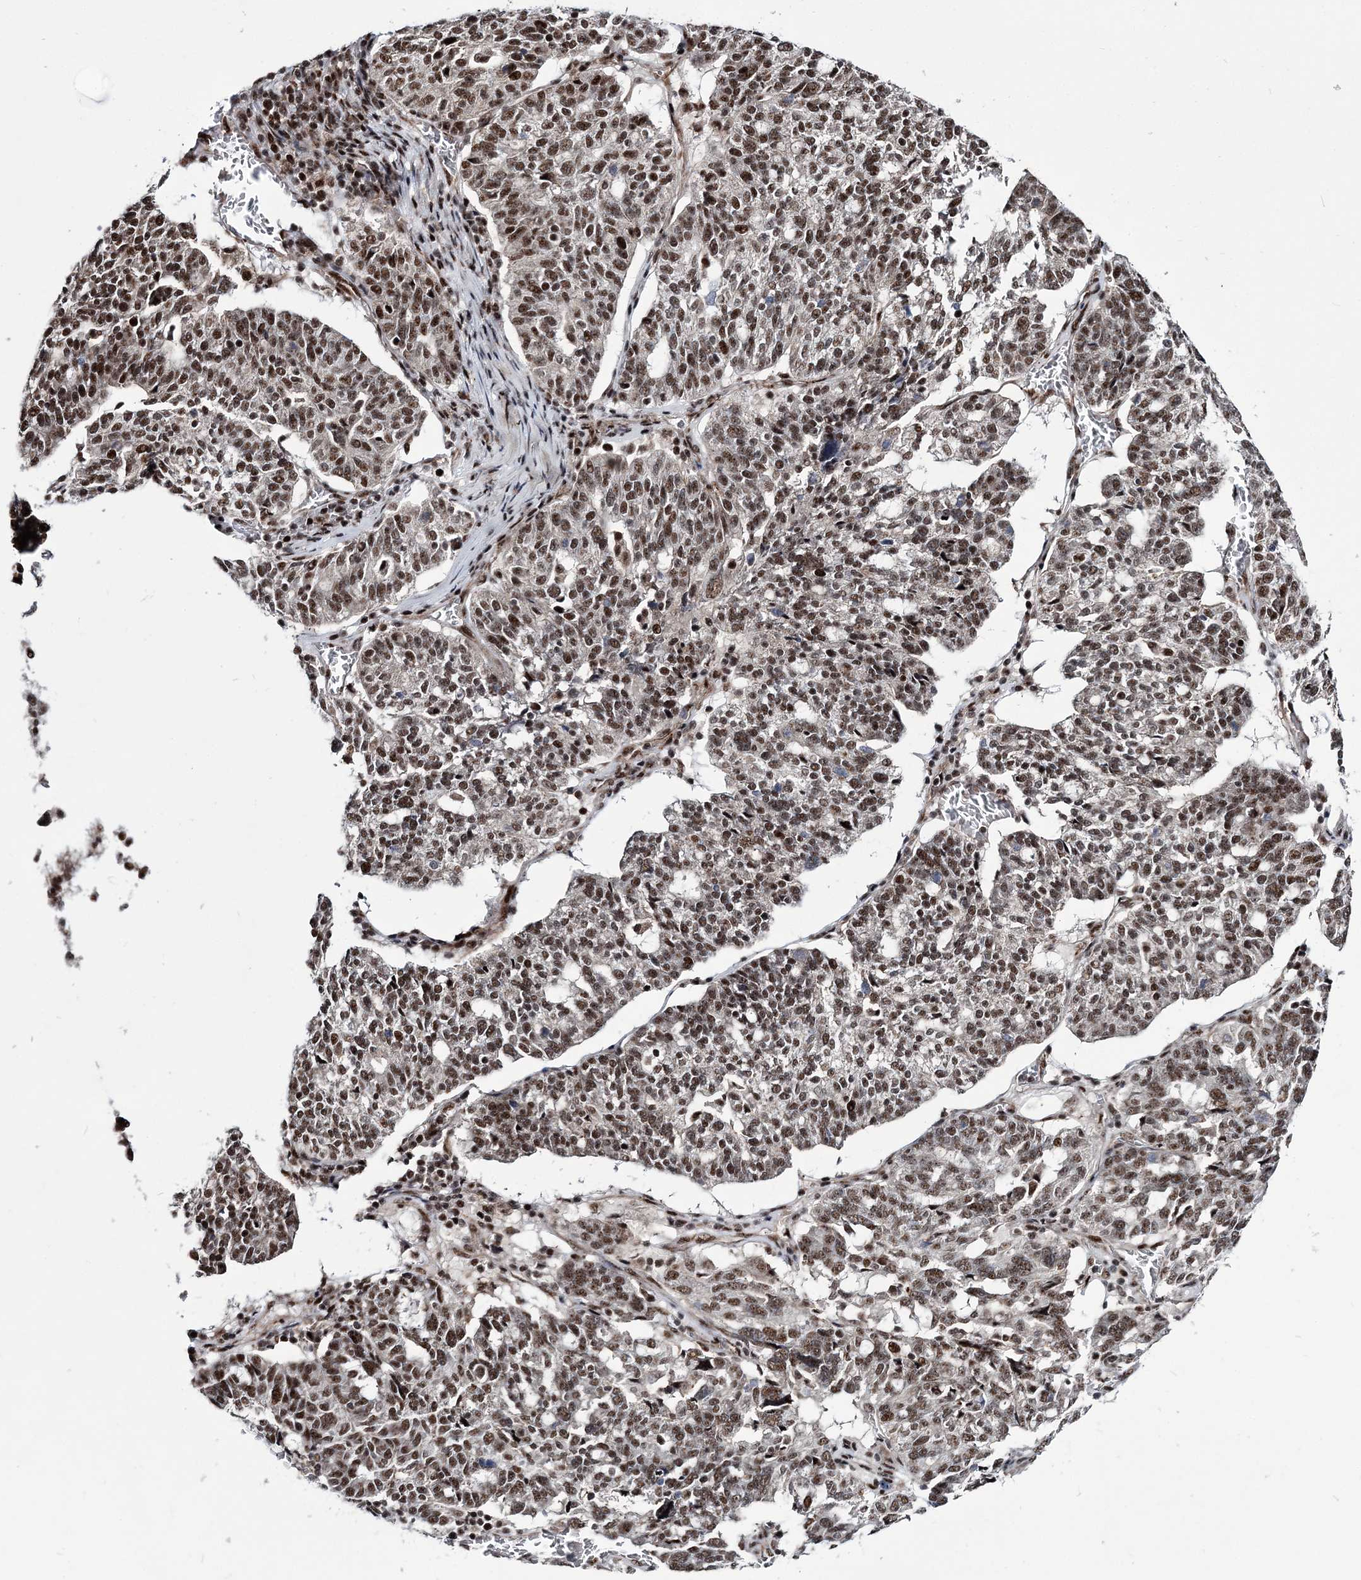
{"staining": {"intensity": "moderate", "quantity": ">75%", "location": "nuclear"}, "tissue": "ovarian cancer", "cell_type": "Tumor cells", "image_type": "cancer", "snomed": [{"axis": "morphology", "description": "Cystadenocarcinoma, serous, NOS"}, {"axis": "topography", "description": "Ovary"}], "caption": "DAB immunohistochemical staining of serous cystadenocarcinoma (ovarian) demonstrates moderate nuclear protein expression in approximately >75% of tumor cells. (Stains: DAB (3,3'-diaminobenzidine) in brown, nuclei in blue, Microscopy: brightfield microscopy at high magnification).", "gene": "TATDN2", "patient": {"sex": "female", "age": 59}}